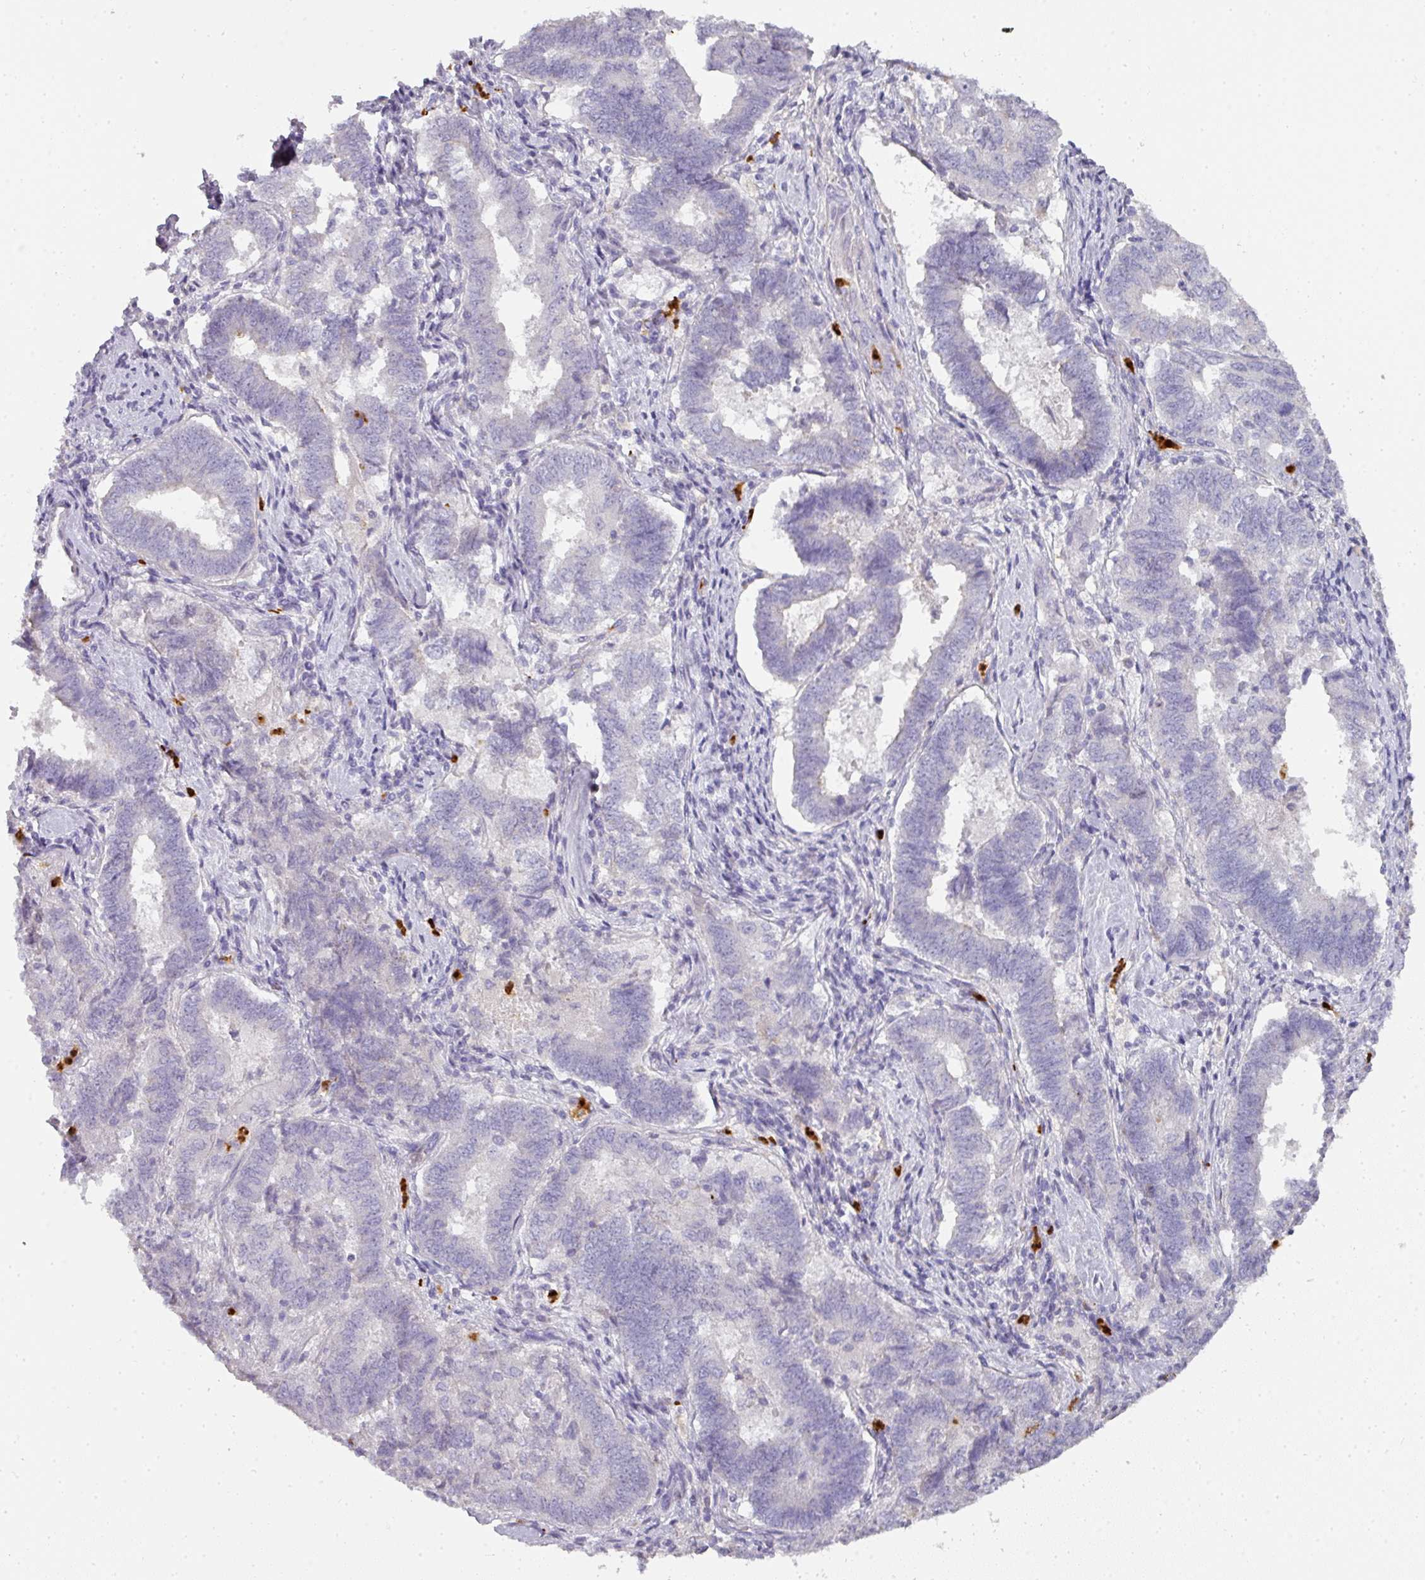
{"staining": {"intensity": "negative", "quantity": "none", "location": "none"}, "tissue": "endometrial cancer", "cell_type": "Tumor cells", "image_type": "cancer", "snomed": [{"axis": "morphology", "description": "Adenocarcinoma, NOS"}, {"axis": "topography", "description": "Endometrium"}], "caption": "The IHC image has no significant expression in tumor cells of endometrial cancer tissue.", "gene": "HHEX", "patient": {"sex": "female", "age": 72}}